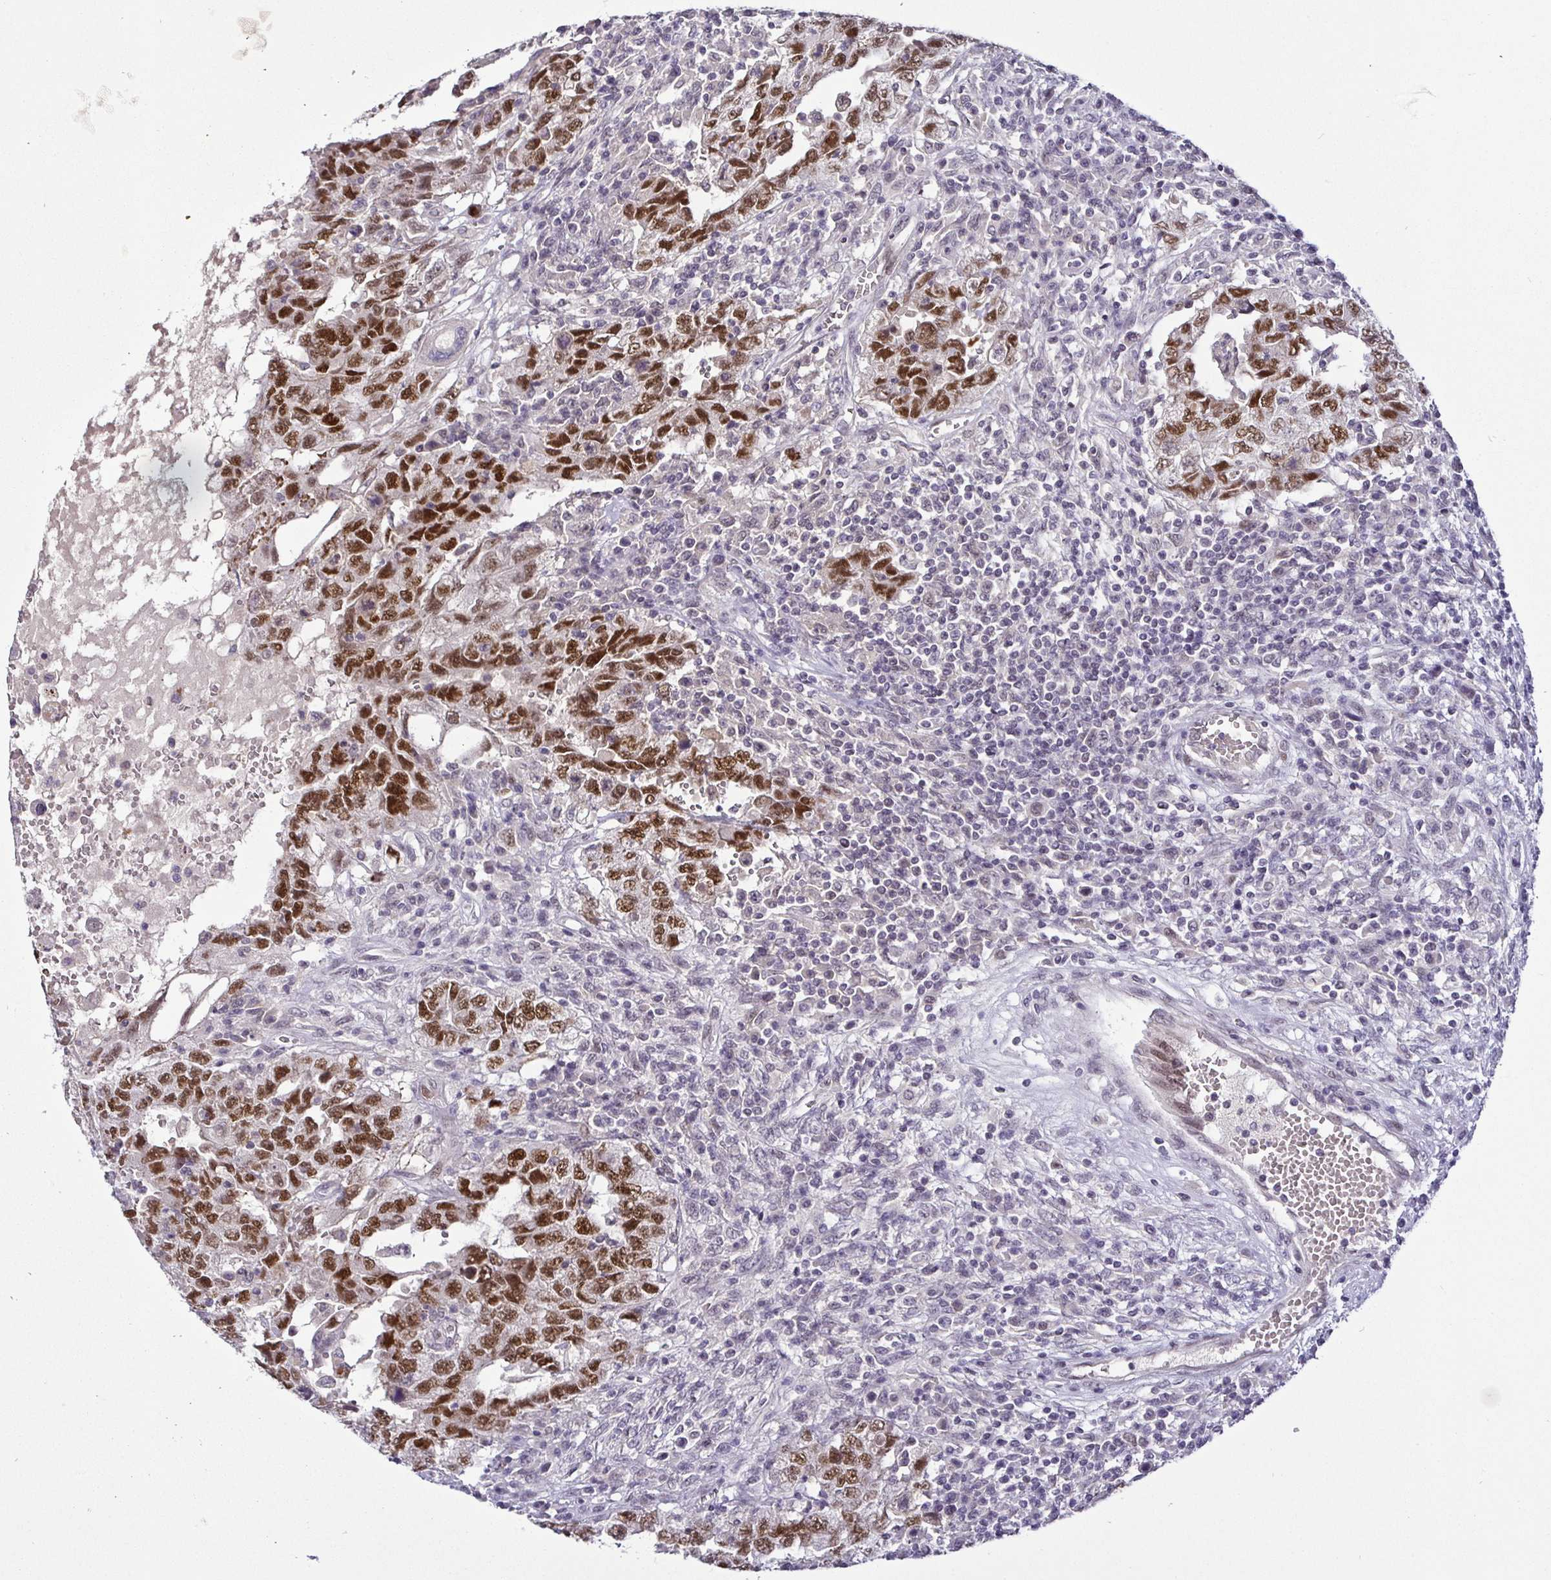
{"staining": {"intensity": "moderate", "quantity": ">75%", "location": "nuclear"}, "tissue": "testis cancer", "cell_type": "Tumor cells", "image_type": "cancer", "snomed": [{"axis": "morphology", "description": "Carcinoma, Embryonal, NOS"}, {"axis": "topography", "description": "Testis"}], "caption": "This micrograph demonstrates IHC staining of testis embryonal carcinoma, with medium moderate nuclear staining in about >75% of tumor cells.", "gene": "NUP188", "patient": {"sex": "male", "age": 26}}